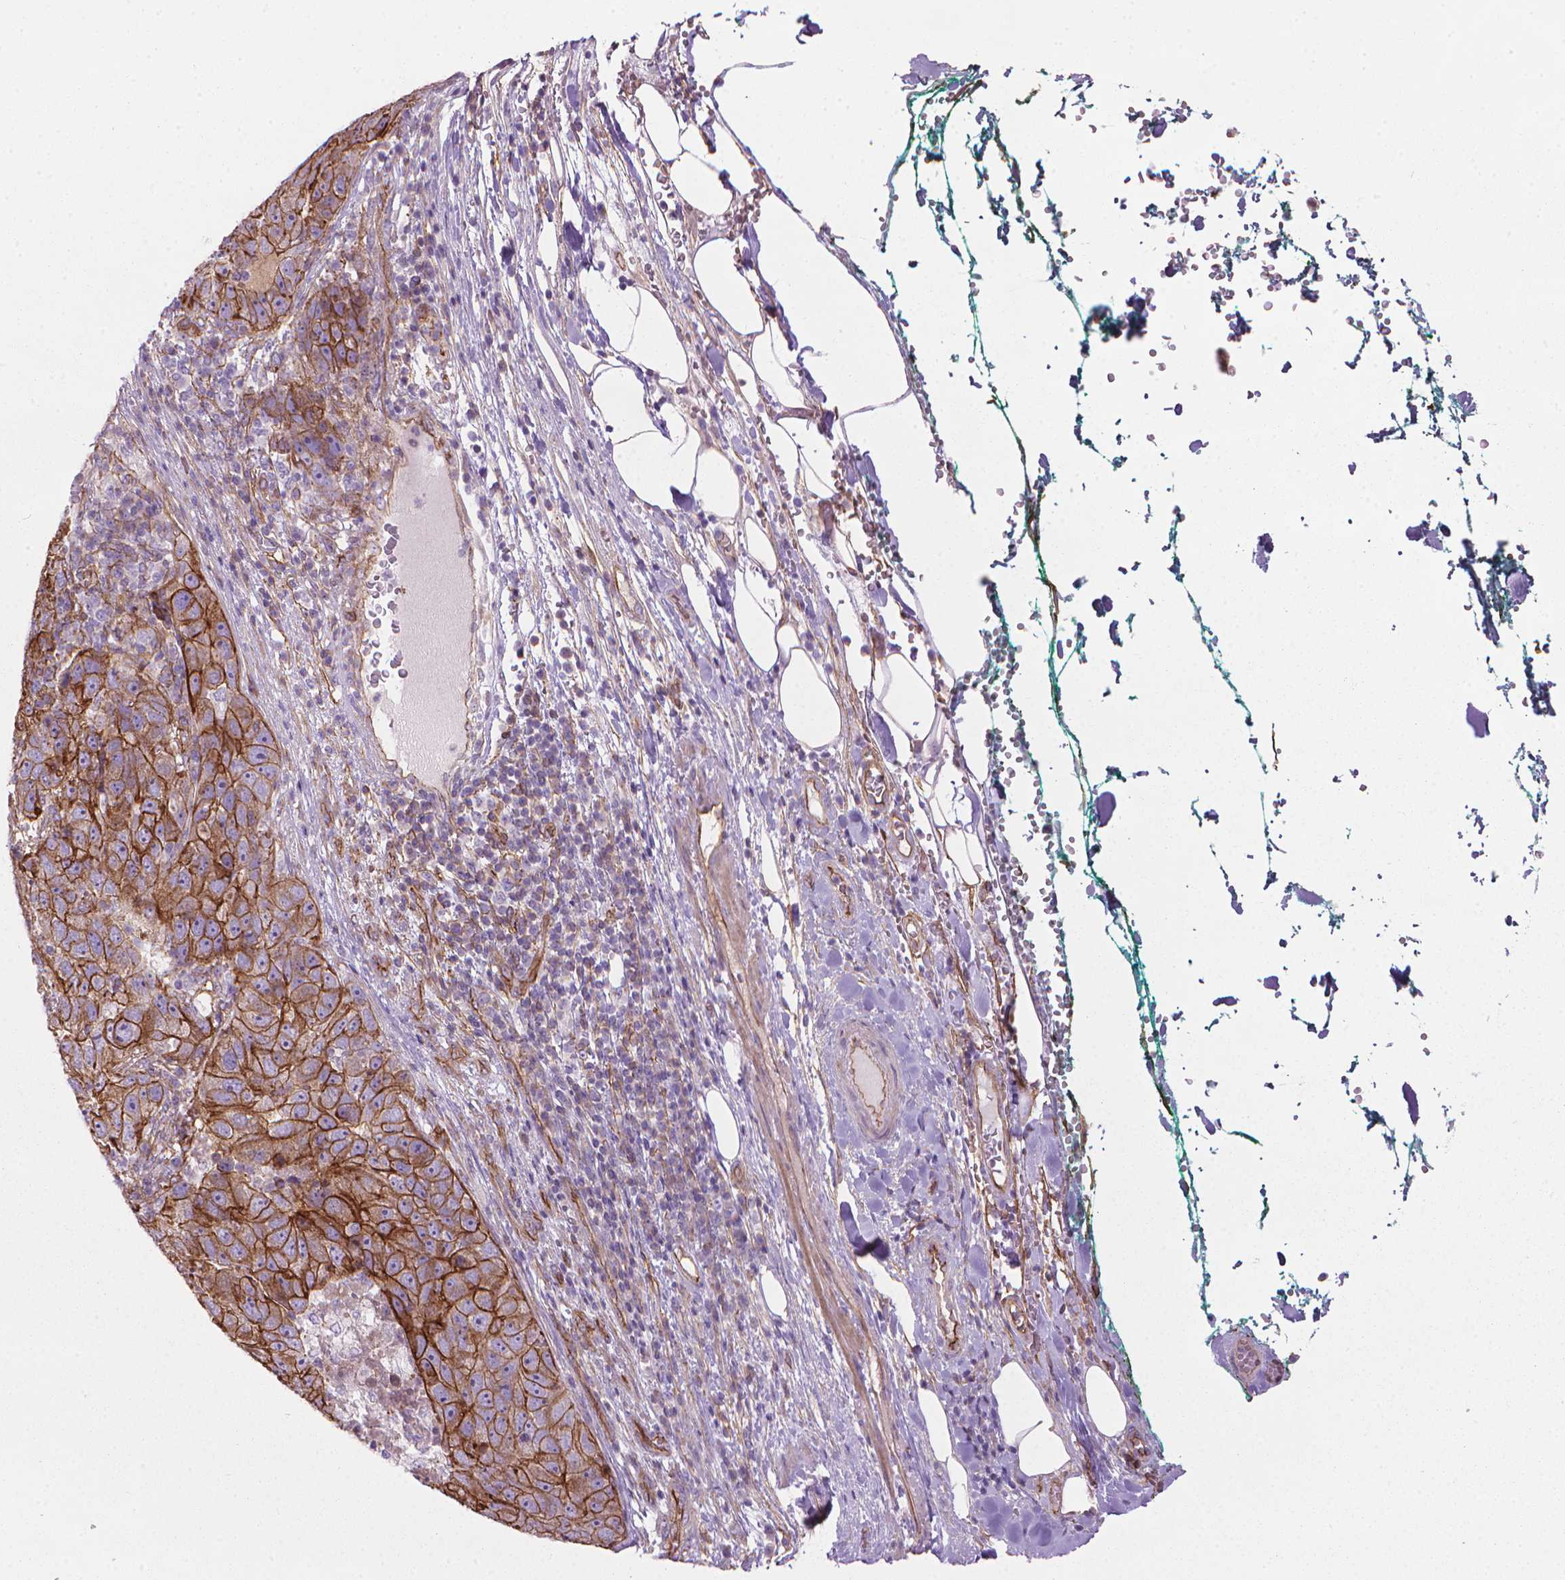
{"staining": {"intensity": "strong", "quantity": ">75%", "location": "cytoplasmic/membranous"}, "tissue": "pancreatic cancer", "cell_type": "Tumor cells", "image_type": "cancer", "snomed": [{"axis": "morphology", "description": "Adenocarcinoma, NOS"}, {"axis": "topography", "description": "Pancreas"}], "caption": "This photomicrograph demonstrates adenocarcinoma (pancreatic) stained with IHC to label a protein in brown. The cytoplasmic/membranous of tumor cells show strong positivity for the protein. Nuclei are counter-stained blue.", "gene": "TENT5A", "patient": {"sex": "female", "age": 61}}